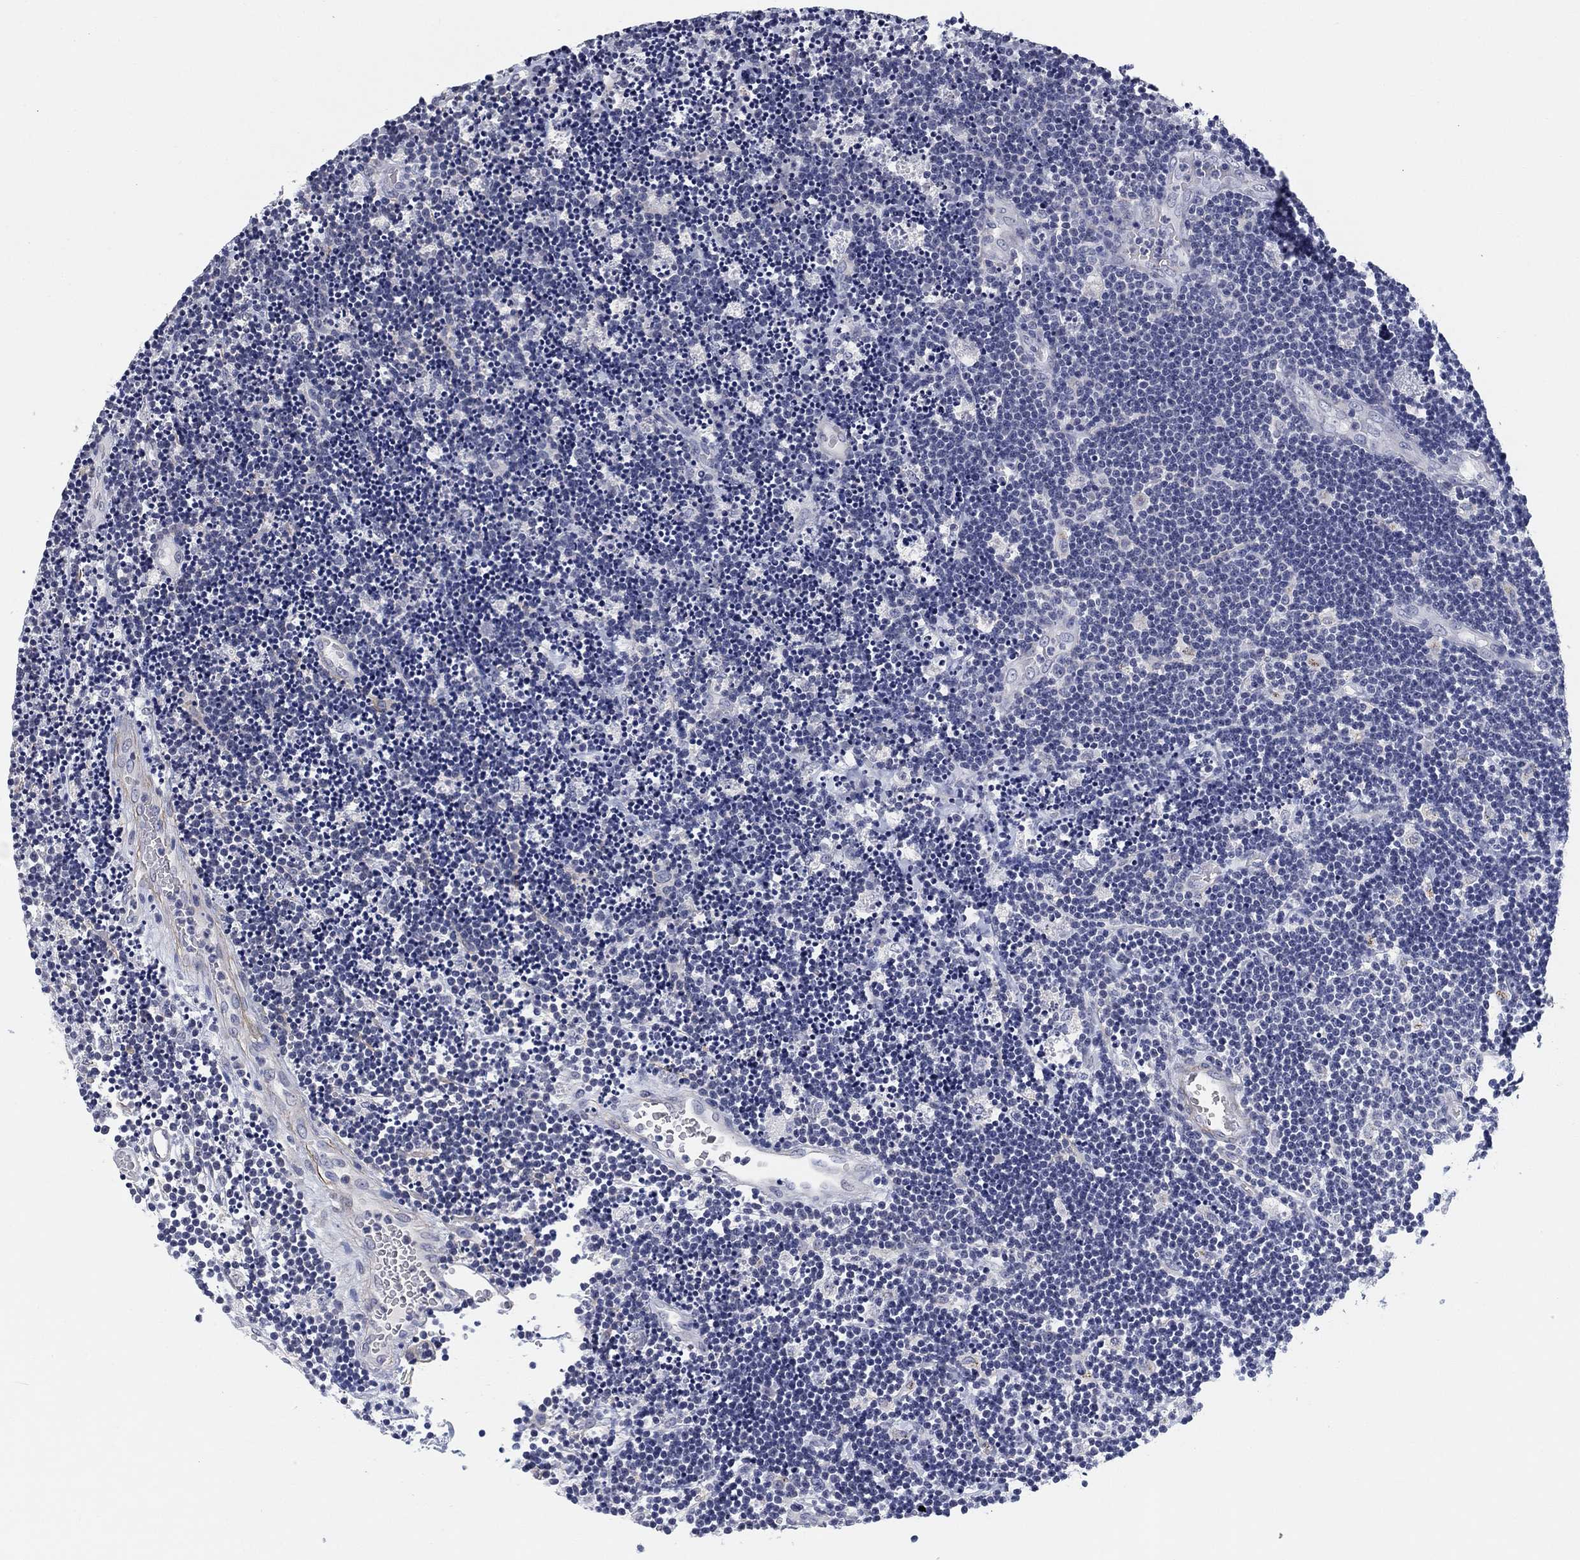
{"staining": {"intensity": "negative", "quantity": "none", "location": "none"}, "tissue": "lymphoma", "cell_type": "Tumor cells", "image_type": "cancer", "snomed": [{"axis": "morphology", "description": "Malignant lymphoma, non-Hodgkin's type, Low grade"}, {"axis": "topography", "description": "Brain"}], "caption": "Lymphoma stained for a protein using IHC shows no staining tumor cells.", "gene": "OTUB2", "patient": {"sex": "female", "age": 66}}